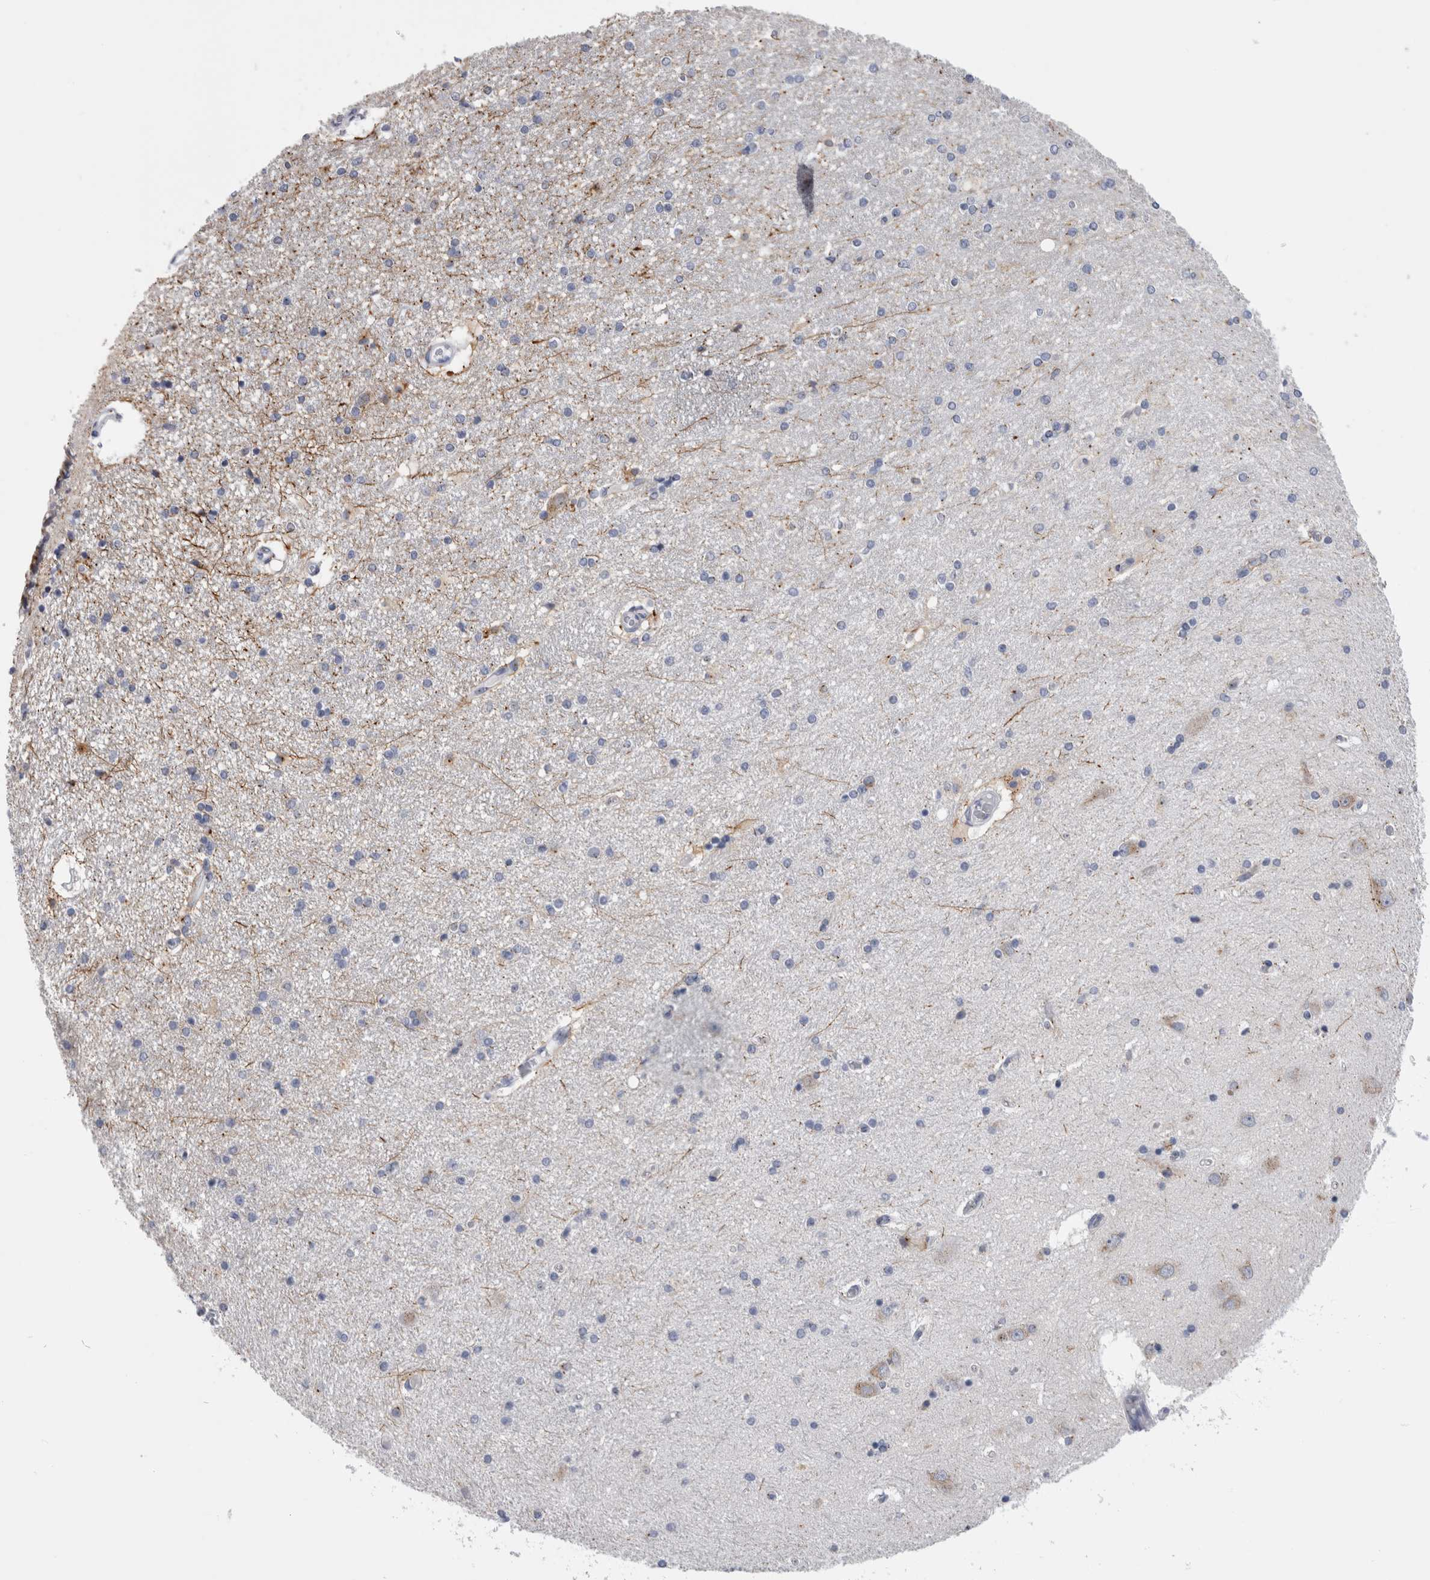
{"staining": {"intensity": "moderate", "quantity": "<25%", "location": "cytoplasmic/membranous"}, "tissue": "hippocampus", "cell_type": "Glial cells", "image_type": "normal", "snomed": [{"axis": "morphology", "description": "Normal tissue, NOS"}, {"axis": "topography", "description": "Hippocampus"}], "caption": "Hippocampus stained with IHC reveals moderate cytoplasmic/membranous positivity in about <25% of glial cells.", "gene": "AKAP9", "patient": {"sex": "female", "age": 54}}